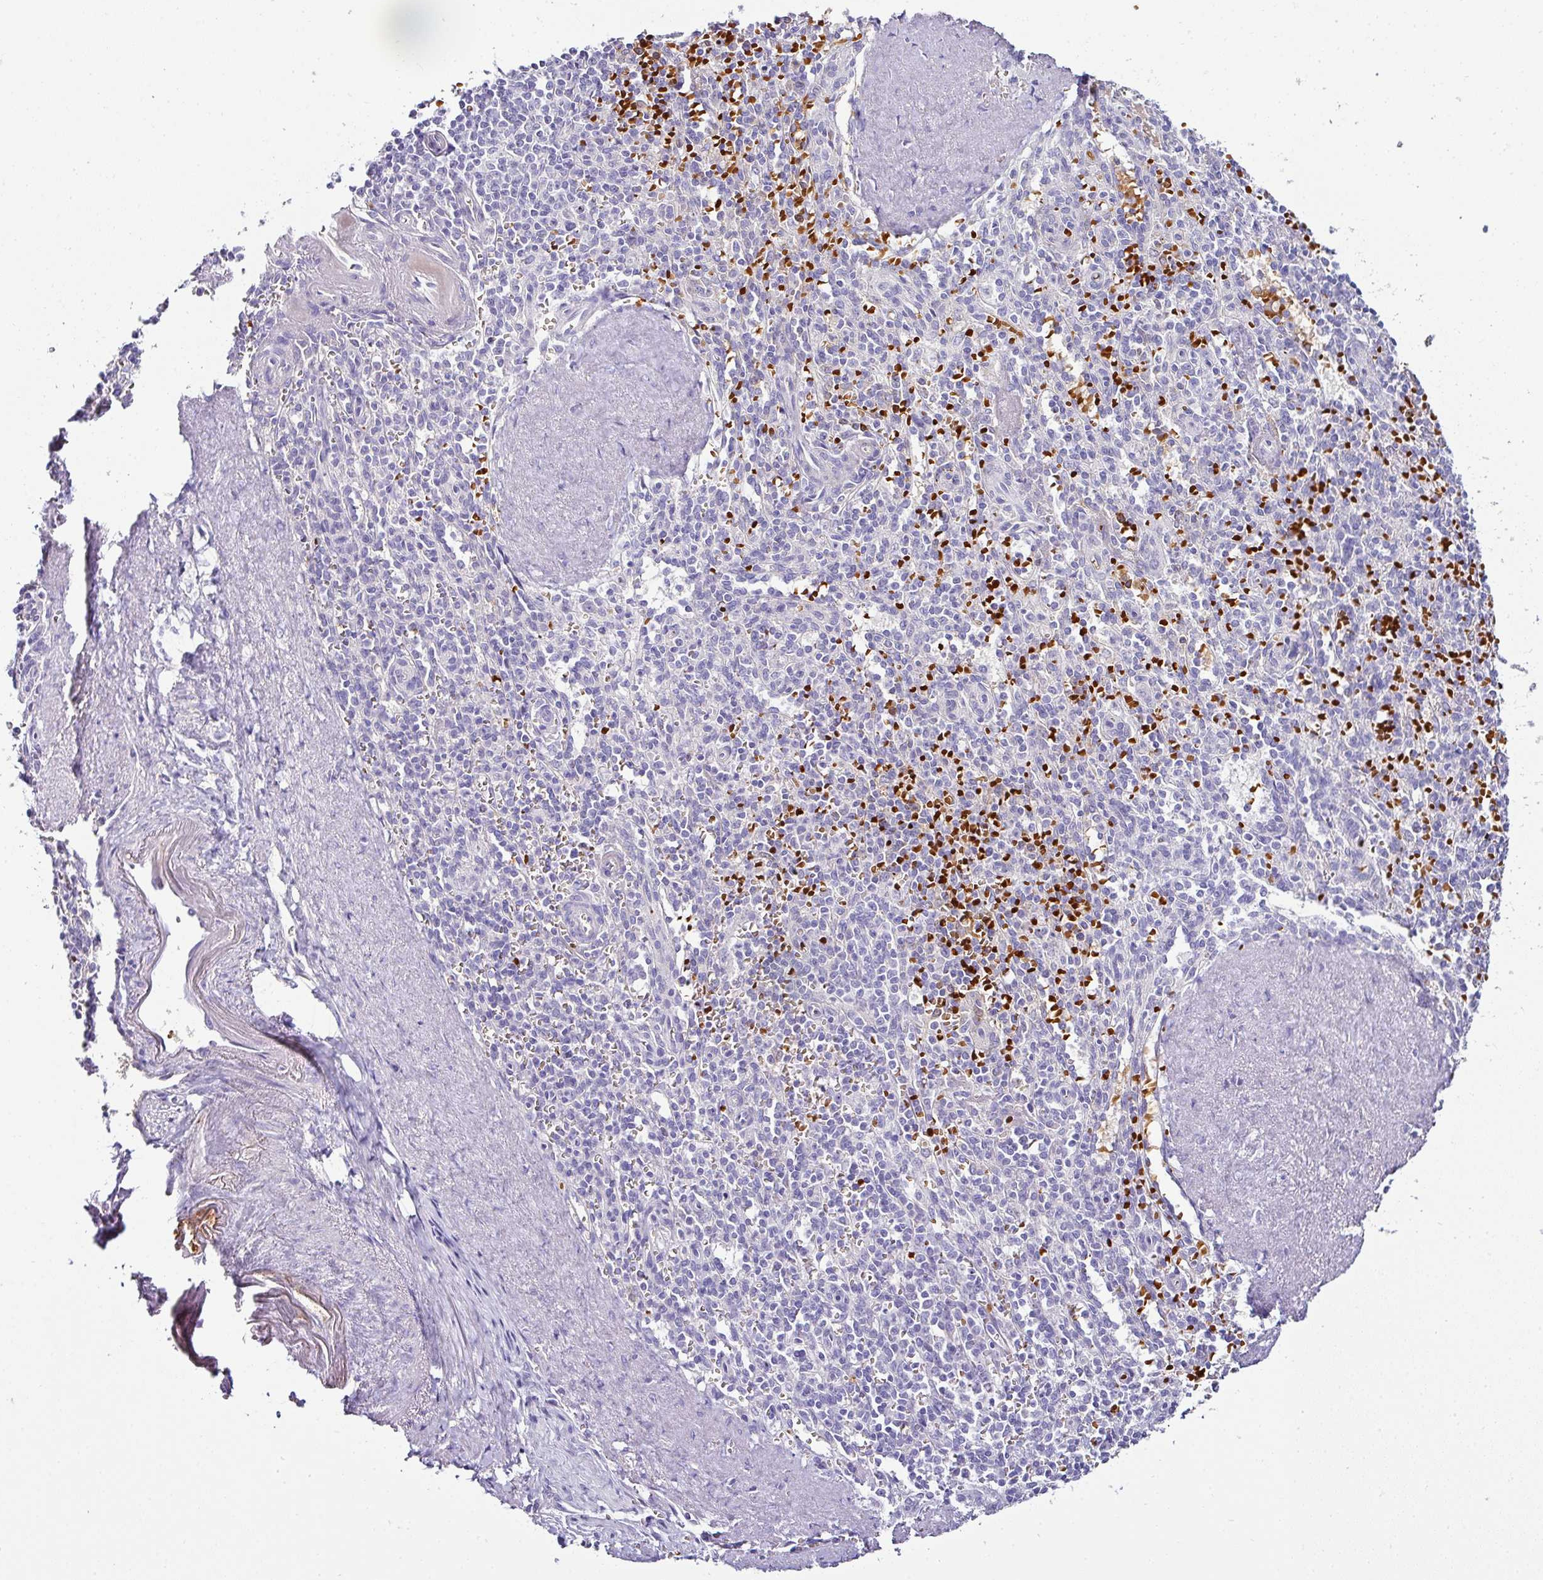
{"staining": {"intensity": "negative", "quantity": "none", "location": "none"}, "tissue": "spleen", "cell_type": "Cells in red pulp", "image_type": "normal", "snomed": [{"axis": "morphology", "description": "Normal tissue, NOS"}, {"axis": "topography", "description": "Spleen"}], "caption": "IHC photomicrograph of unremarkable spleen: spleen stained with DAB (3,3'-diaminobenzidine) displays no significant protein staining in cells in red pulp.", "gene": "NAPSA", "patient": {"sex": "female", "age": 70}}